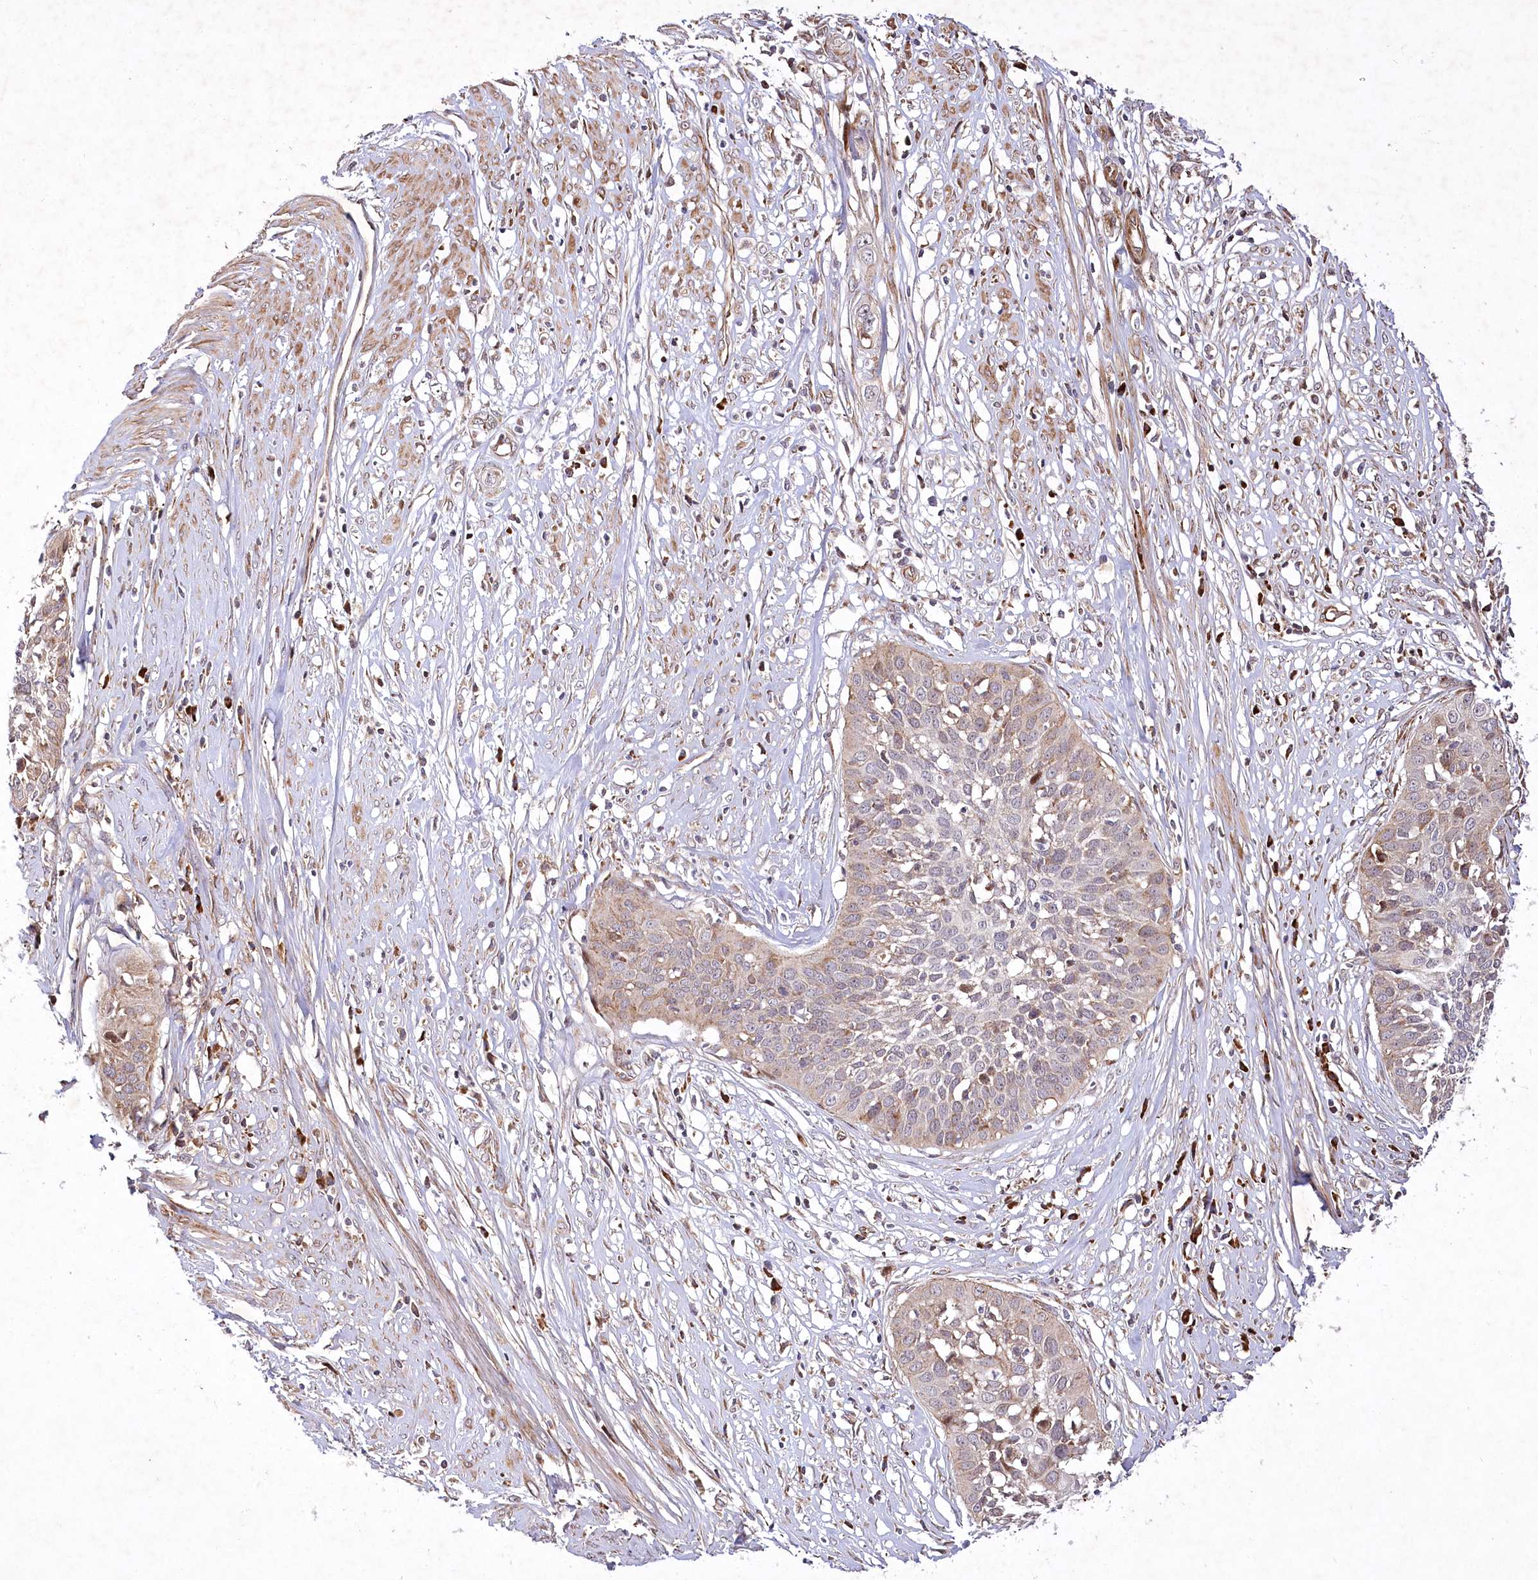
{"staining": {"intensity": "weak", "quantity": "<25%", "location": "cytoplasmic/membranous"}, "tissue": "cervical cancer", "cell_type": "Tumor cells", "image_type": "cancer", "snomed": [{"axis": "morphology", "description": "Squamous cell carcinoma, NOS"}, {"axis": "topography", "description": "Cervix"}], "caption": "High power microscopy image of an IHC histopathology image of cervical cancer (squamous cell carcinoma), revealing no significant expression in tumor cells.", "gene": "PSTK", "patient": {"sex": "female", "age": 34}}